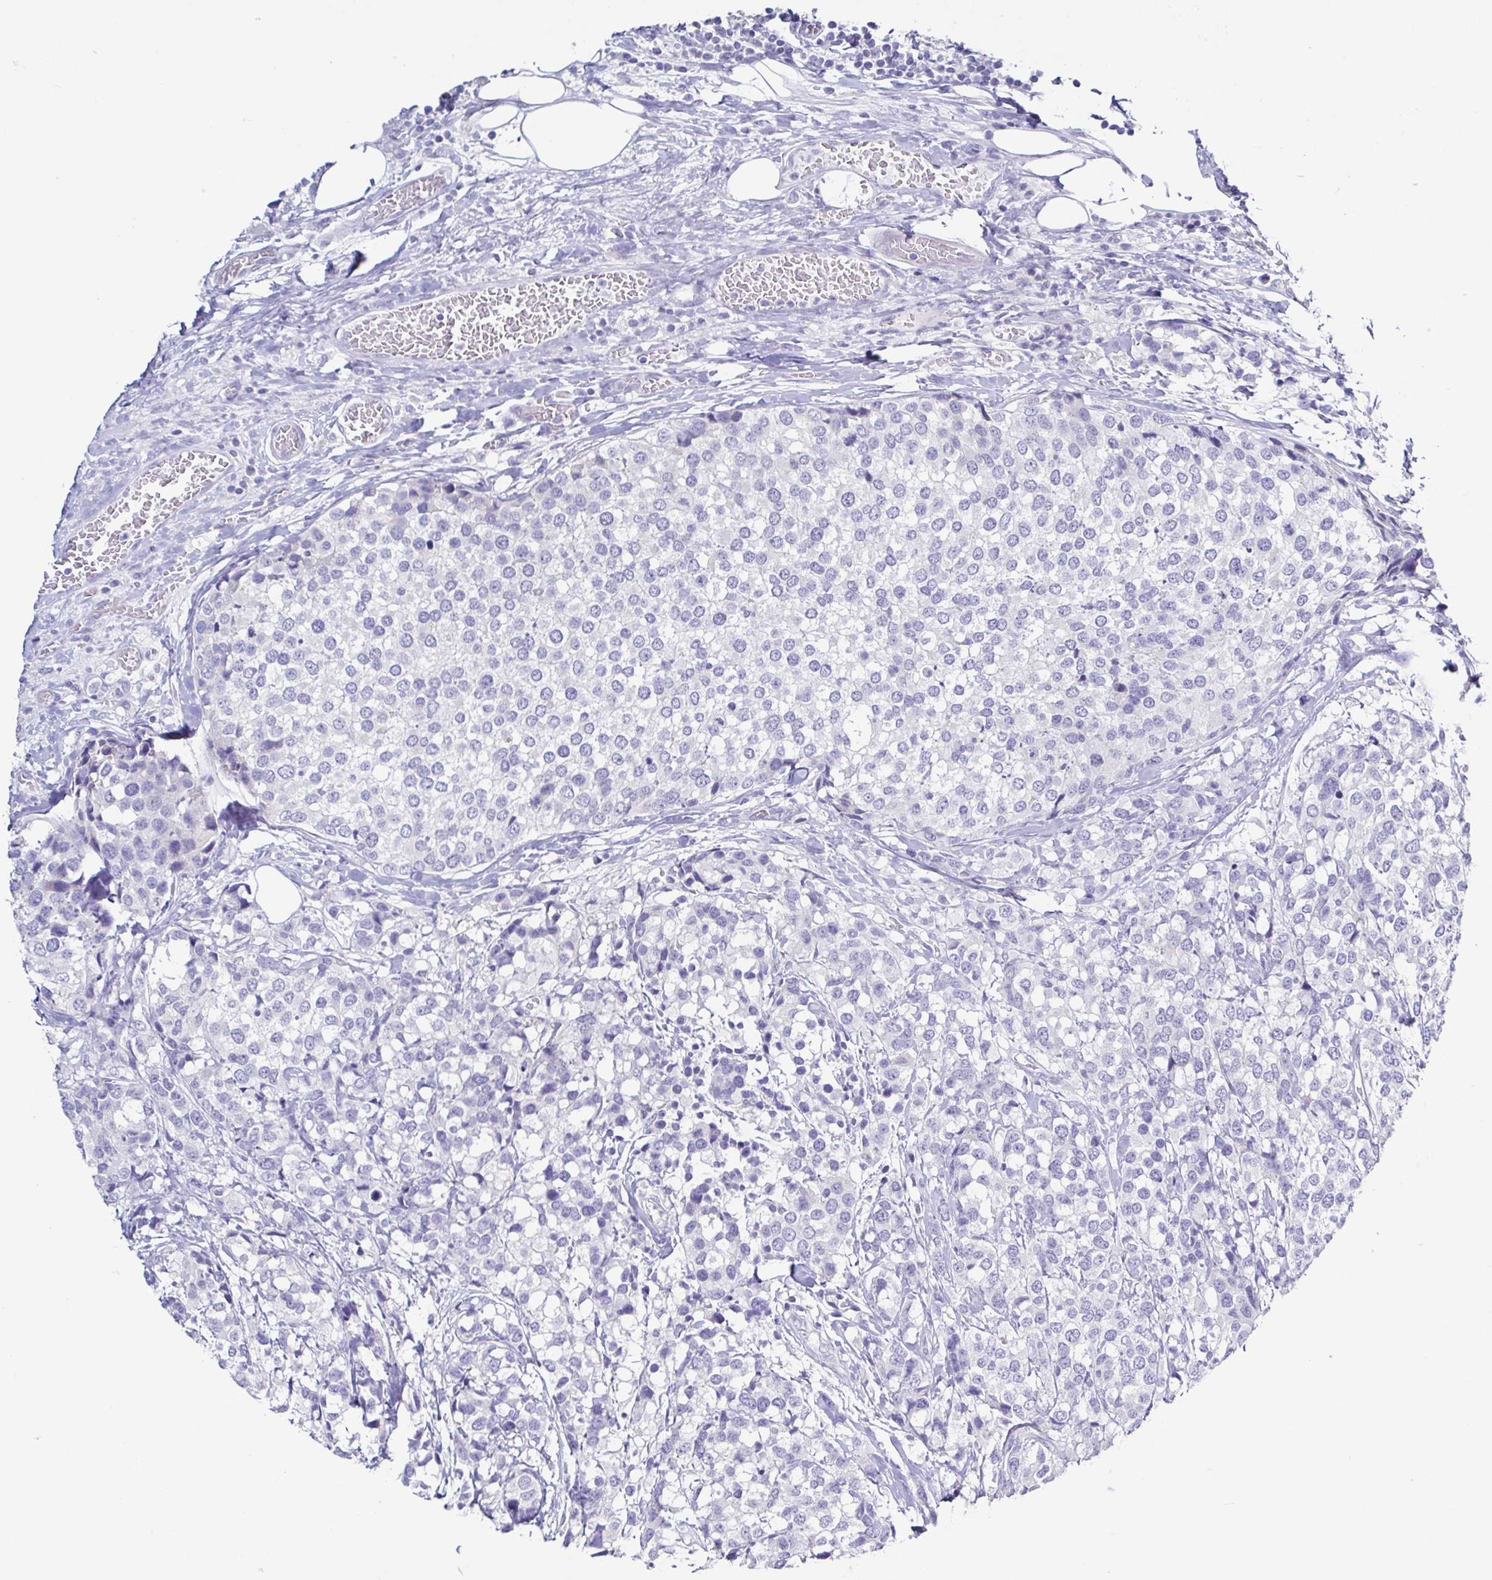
{"staining": {"intensity": "negative", "quantity": "none", "location": "none"}, "tissue": "breast cancer", "cell_type": "Tumor cells", "image_type": "cancer", "snomed": [{"axis": "morphology", "description": "Lobular carcinoma"}, {"axis": "topography", "description": "Breast"}], "caption": "Breast cancer was stained to show a protein in brown. There is no significant staining in tumor cells.", "gene": "RDH11", "patient": {"sex": "female", "age": 59}}